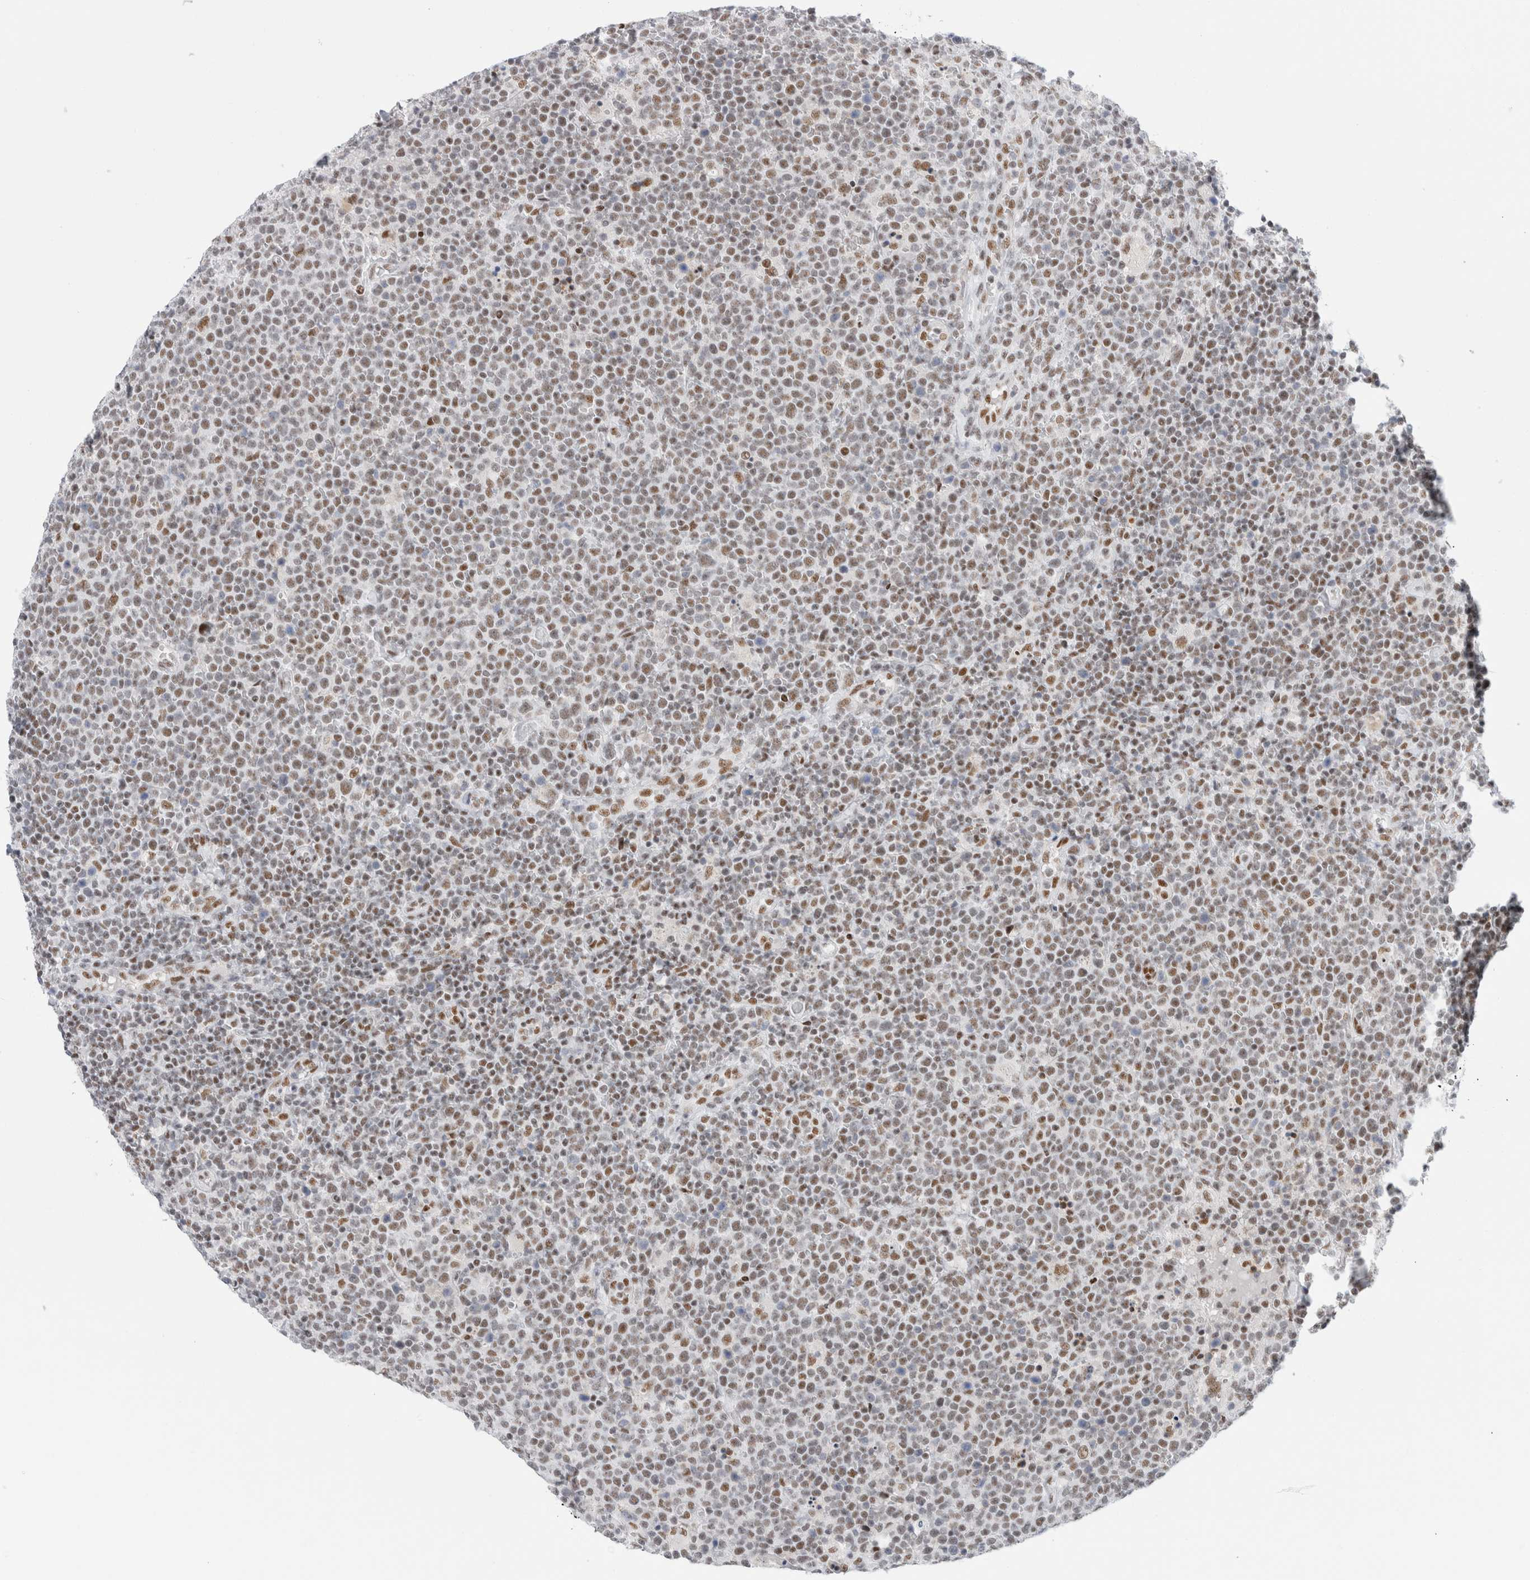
{"staining": {"intensity": "moderate", "quantity": ">75%", "location": "nuclear"}, "tissue": "lymphoma", "cell_type": "Tumor cells", "image_type": "cancer", "snomed": [{"axis": "morphology", "description": "Malignant lymphoma, non-Hodgkin's type, High grade"}, {"axis": "topography", "description": "Lymph node"}], "caption": "Brown immunohistochemical staining in human malignant lymphoma, non-Hodgkin's type (high-grade) demonstrates moderate nuclear staining in about >75% of tumor cells.", "gene": "COPS7A", "patient": {"sex": "male", "age": 61}}